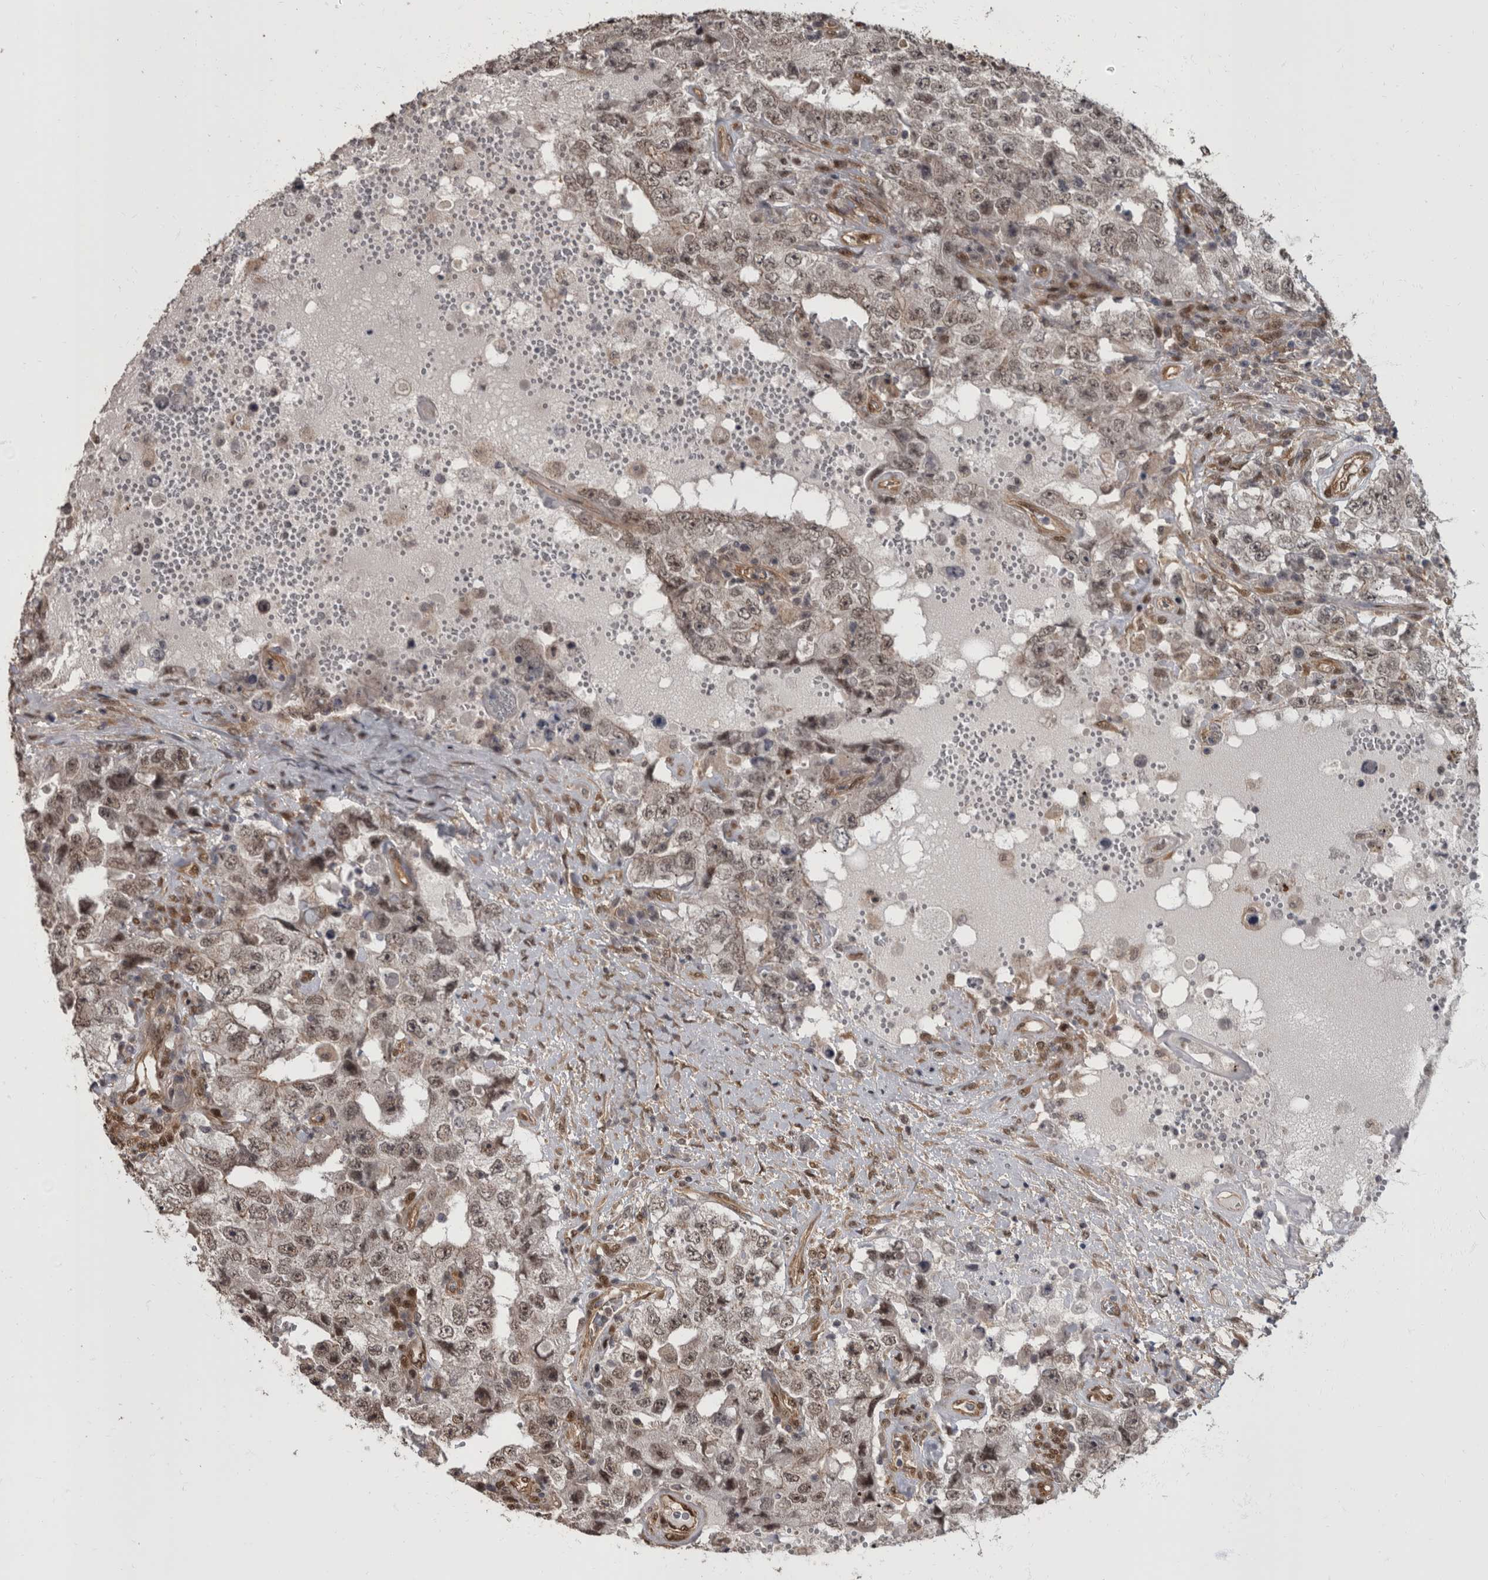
{"staining": {"intensity": "weak", "quantity": ">75%", "location": "nuclear"}, "tissue": "testis cancer", "cell_type": "Tumor cells", "image_type": "cancer", "snomed": [{"axis": "morphology", "description": "Carcinoma, Embryonal, NOS"}, {"axis": "topography", "description": "Testis"}], "caption": "High-power microscopy captured an IHC image of testis embryonal carcinoma, revealing weak nuclear expression in approximately >75% of tumor cells.", "gene": "AKT3", "patient": {"sex": "male", "age": 26}}